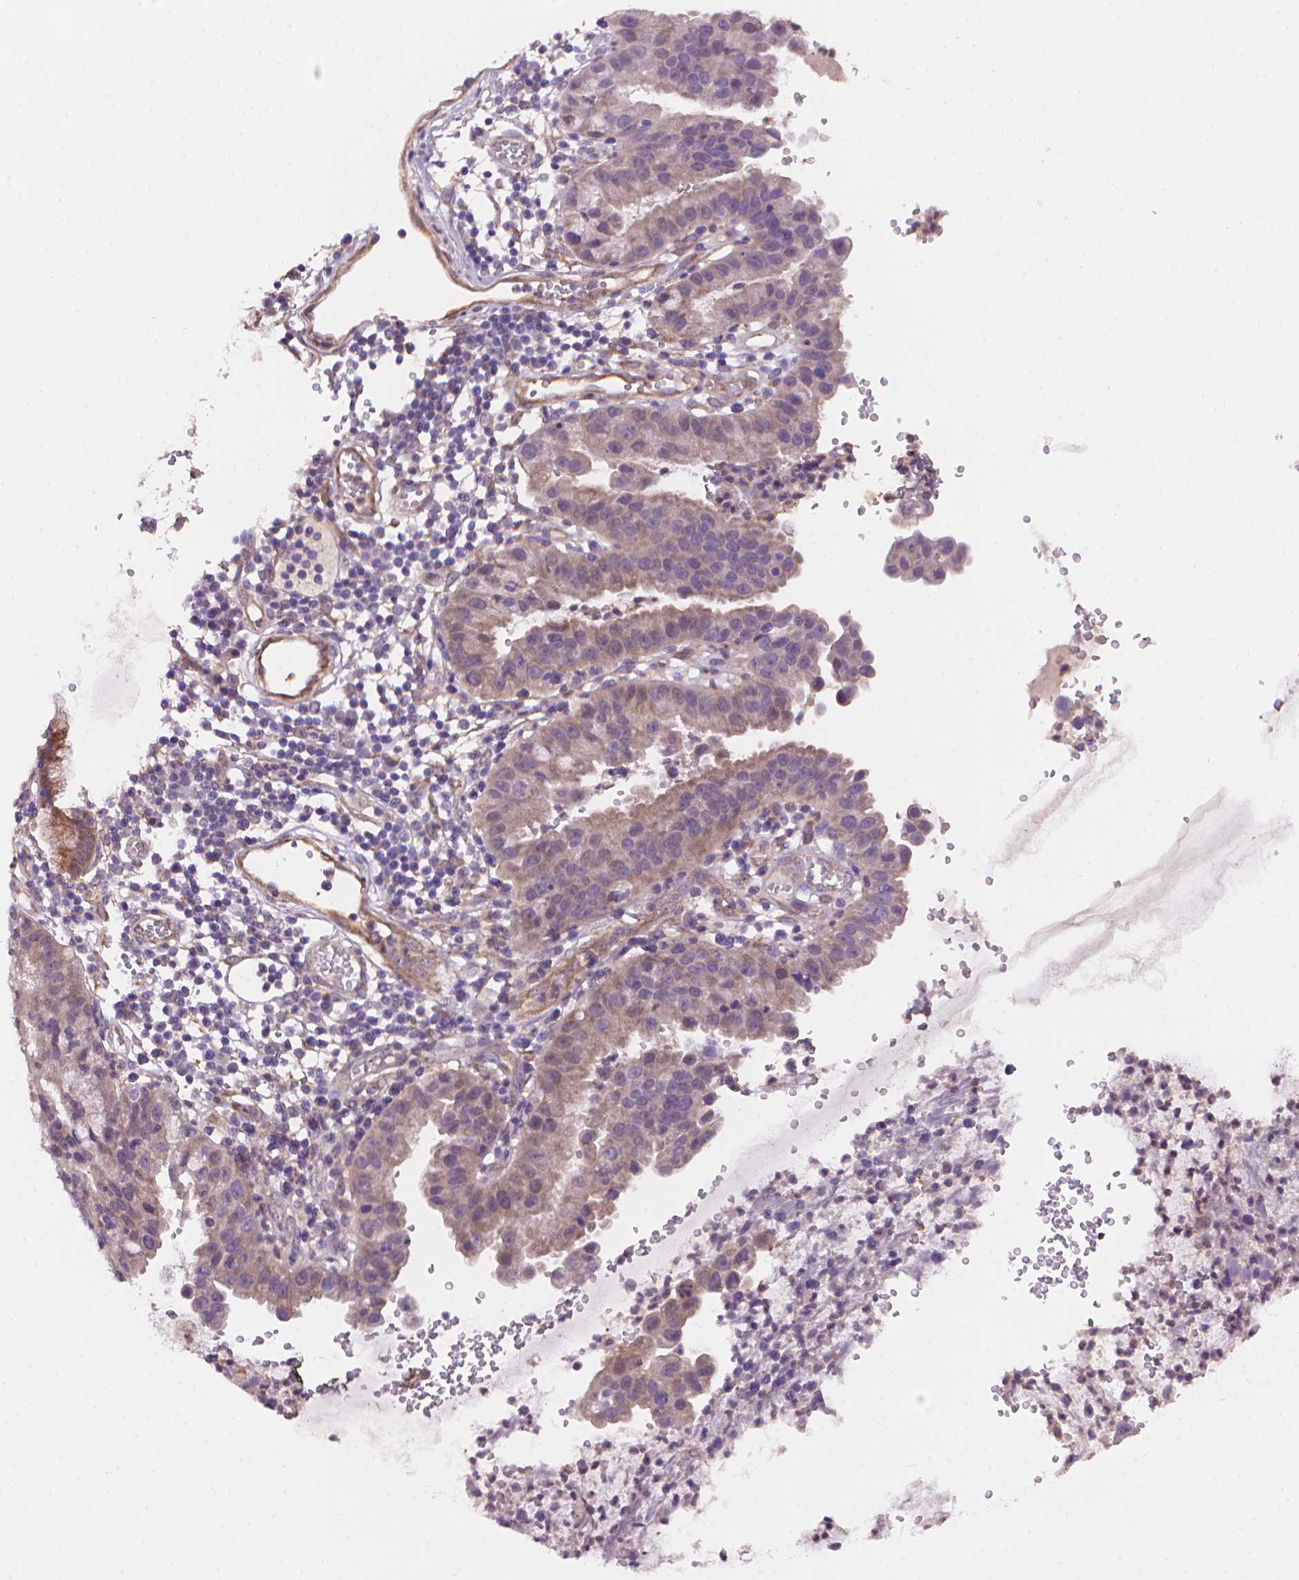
{"staining": {"intensity": "weak", "quantity": "<25%", "location": "cytoplasmic/membranous"}, "tissue": "cervical cancer", "cell_type": "Tumor cells", "image_type": "cancer", "snomed": [{"axis": "morphology", "description": "Adenocarcinoma, NOS"}, {"axis": "topography", "description": "Cervix"}], "caption": "Cervical cancer (adenocarcinoma) stained for a protein using immunohistochemistry exhibits no staining tumor cells.", "gene": "AMMECR1", "patient": {"sex": "female", "age": 34}}